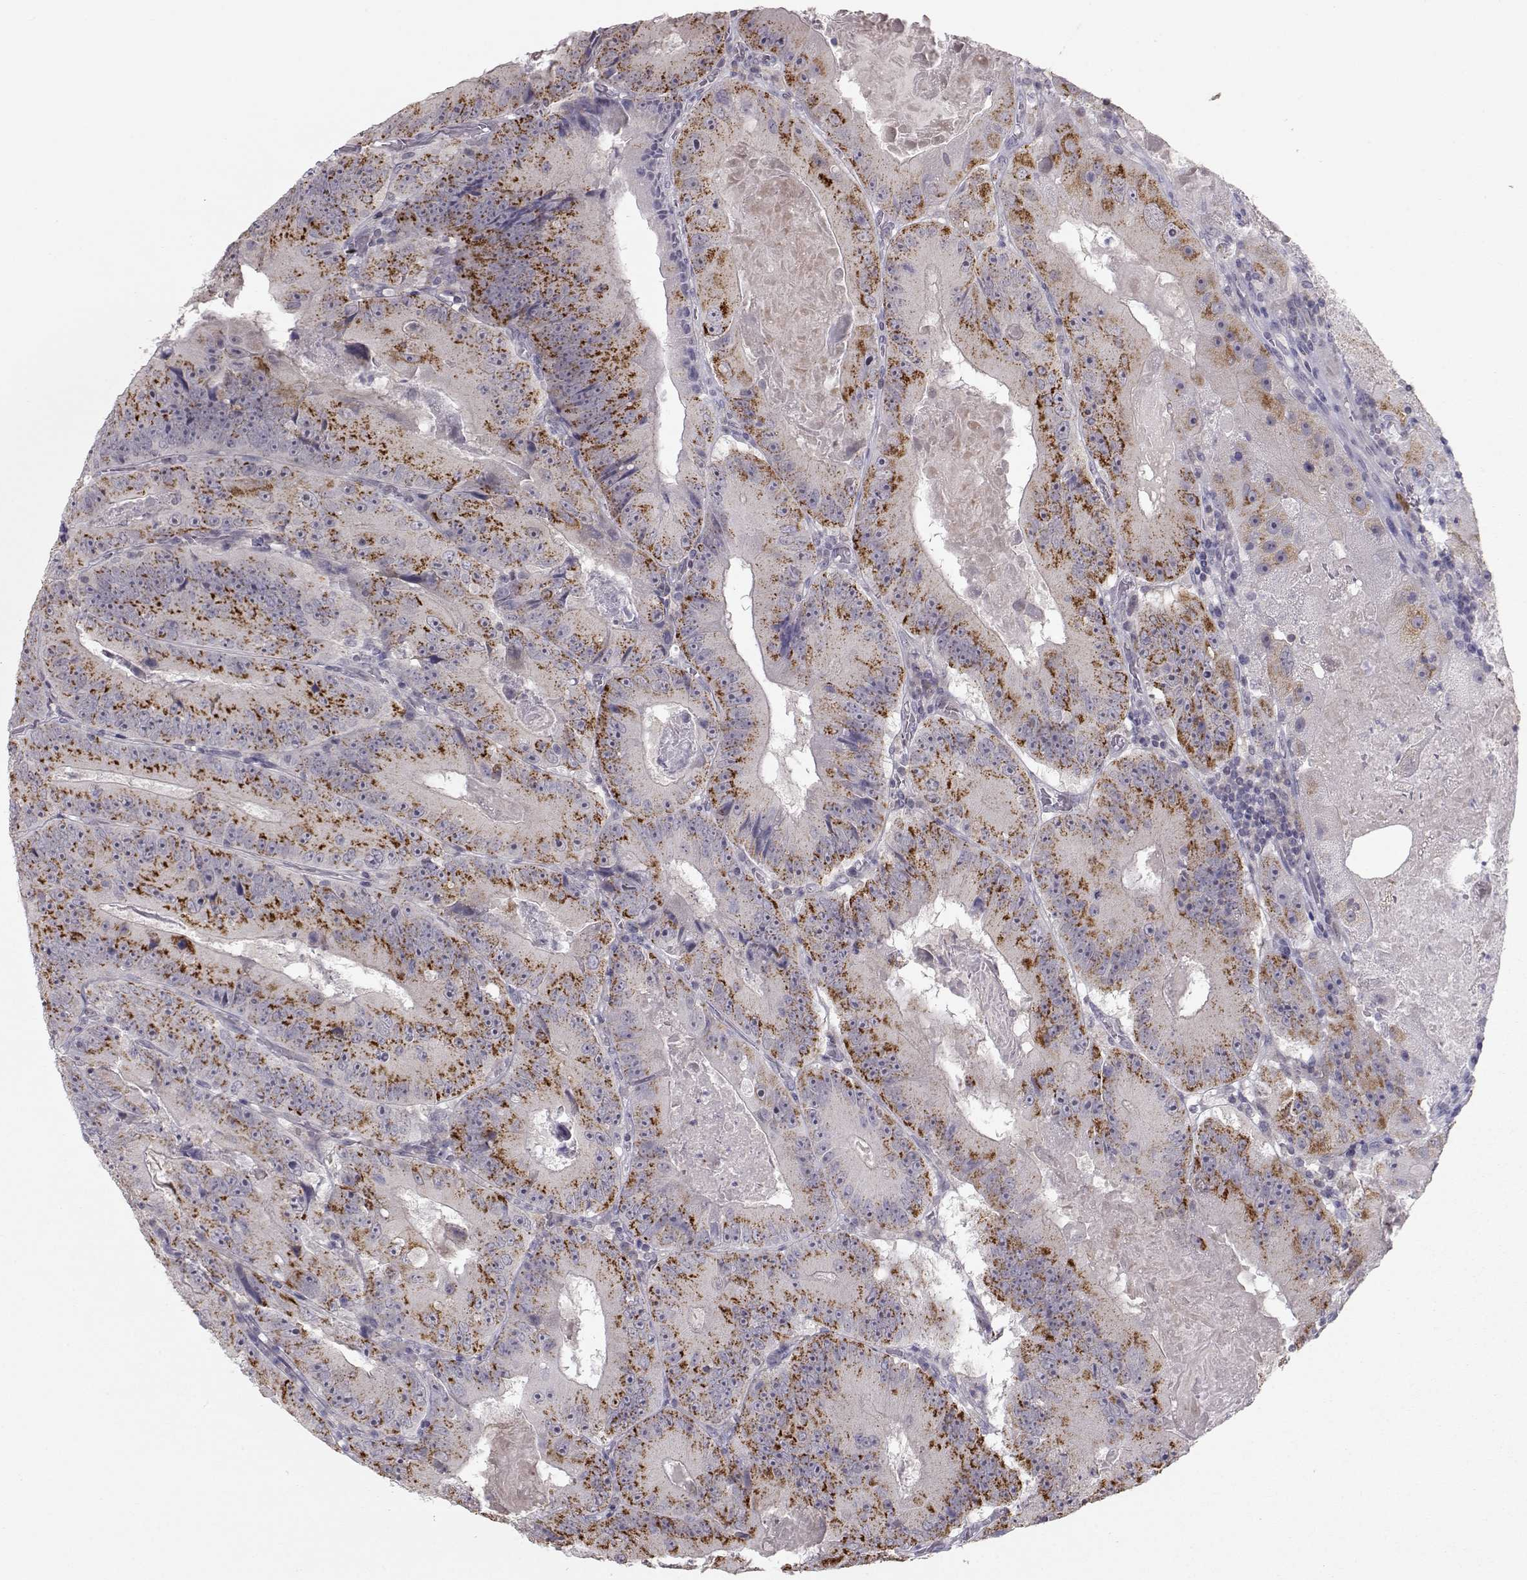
{"staining": {"intensity": "strong", "quantity": ">75%", "location": "cytoplasmic/membranous"}, "tissue": "colorectal cancer", "cell_type": "Tumor cells", "image_type": "cancer", "snomed": [{"axis": "morphology", "description": "Adenocarcinoma, NOS"}, {"axis": "topography", "description": "Colon"}], "caption": "This image displays IHC staining of colorectal cancer, with high strong cytoplasmic/membranous expression in about >75% of tumor cells.", "gene": "NPVF", "patient": {"sex": "female", "age": 86}}